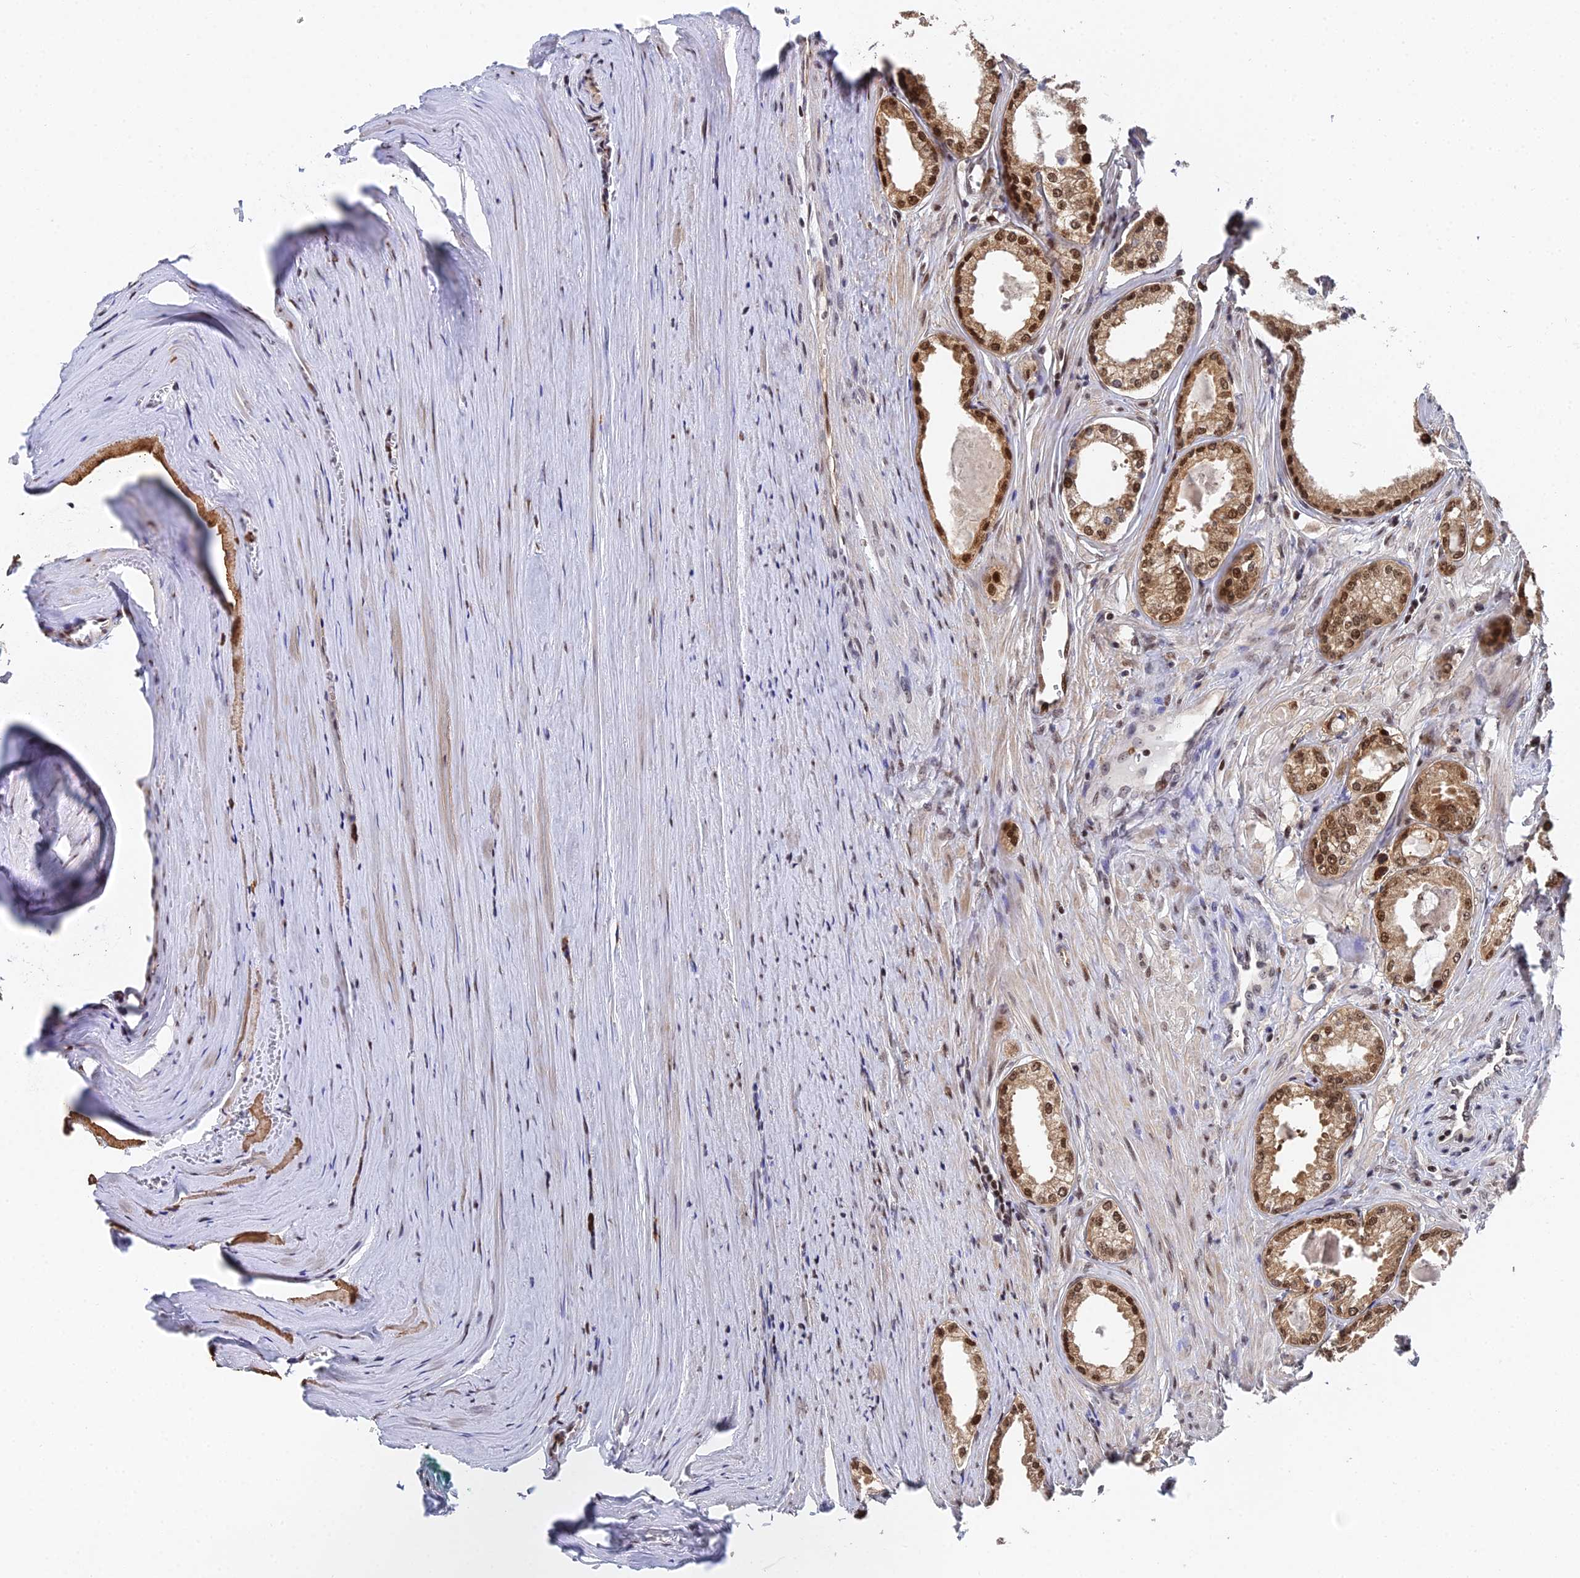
{"staining": {"intensity": "moderate", "quantity": ">75%", "location": "cytoplasmic/membranous,nuclear"}, "tissue": "prostate cancer", "cell_type": "Tumor cells", "image_type": "cancer", "snomed": [{"axis": "morphology", "description": "Adenocarcinoma, High grade"}, {"axis": "topography", "description": "Prostate"}], "caption": "The image exhibits a brown stain indicating the presence of a protein in the cytoplasmic/membranous and nuclear of tumor cells in prostate cancer.", "gene": "TIFA", "patient": {"sex": "male", "age": 68}}